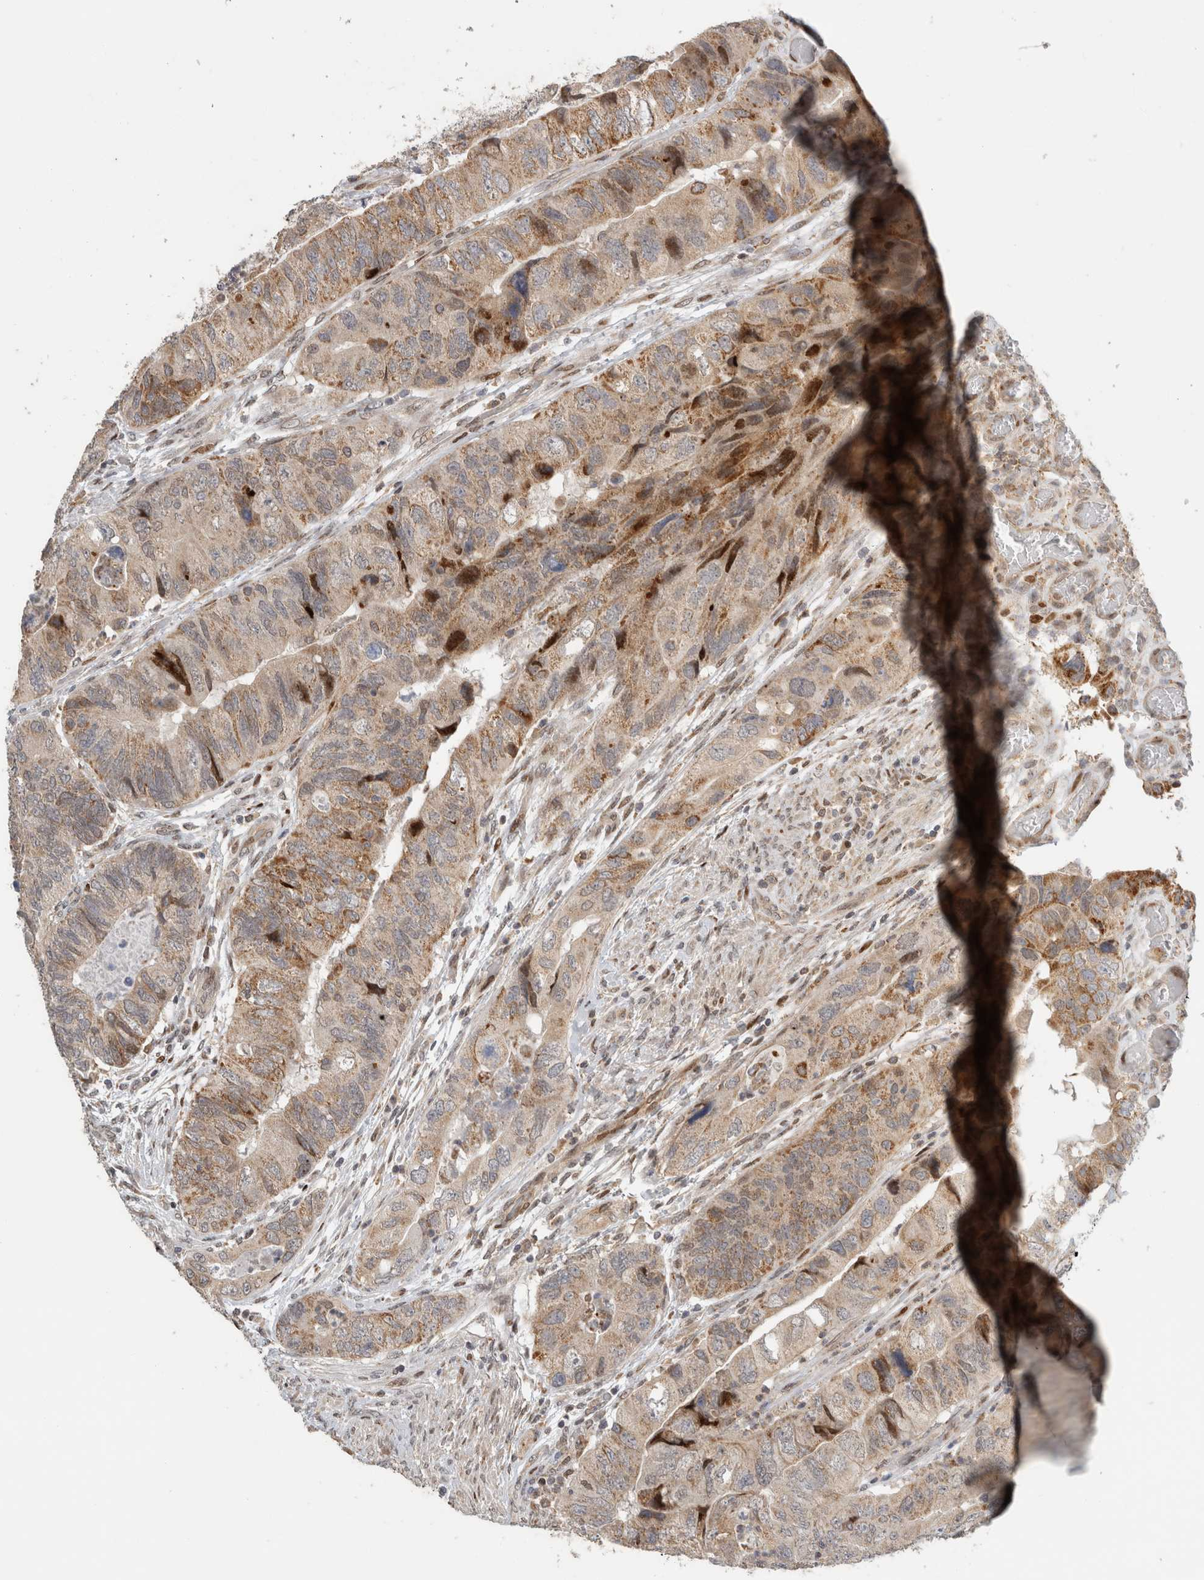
{"staining": {"intensity": "moderate", "quantity": "<25%", "location": "nuclear"}, "tissue": "colorectal cancer", "cell_type": "Tumor cells", "image_type": "cancer", "snomed": [{"axis": "morphology", "description": "Adenocarcinoma, NOS"}, {"axis": "topography", "description": "Rectum"}], "caption": "A photomicrograph of human colorectal cancer stained for a protein shows moderate nuclear brown staining in tumor cells.", "gene": "C8orf58", "patient": {"sex": "male", "age": 63}}